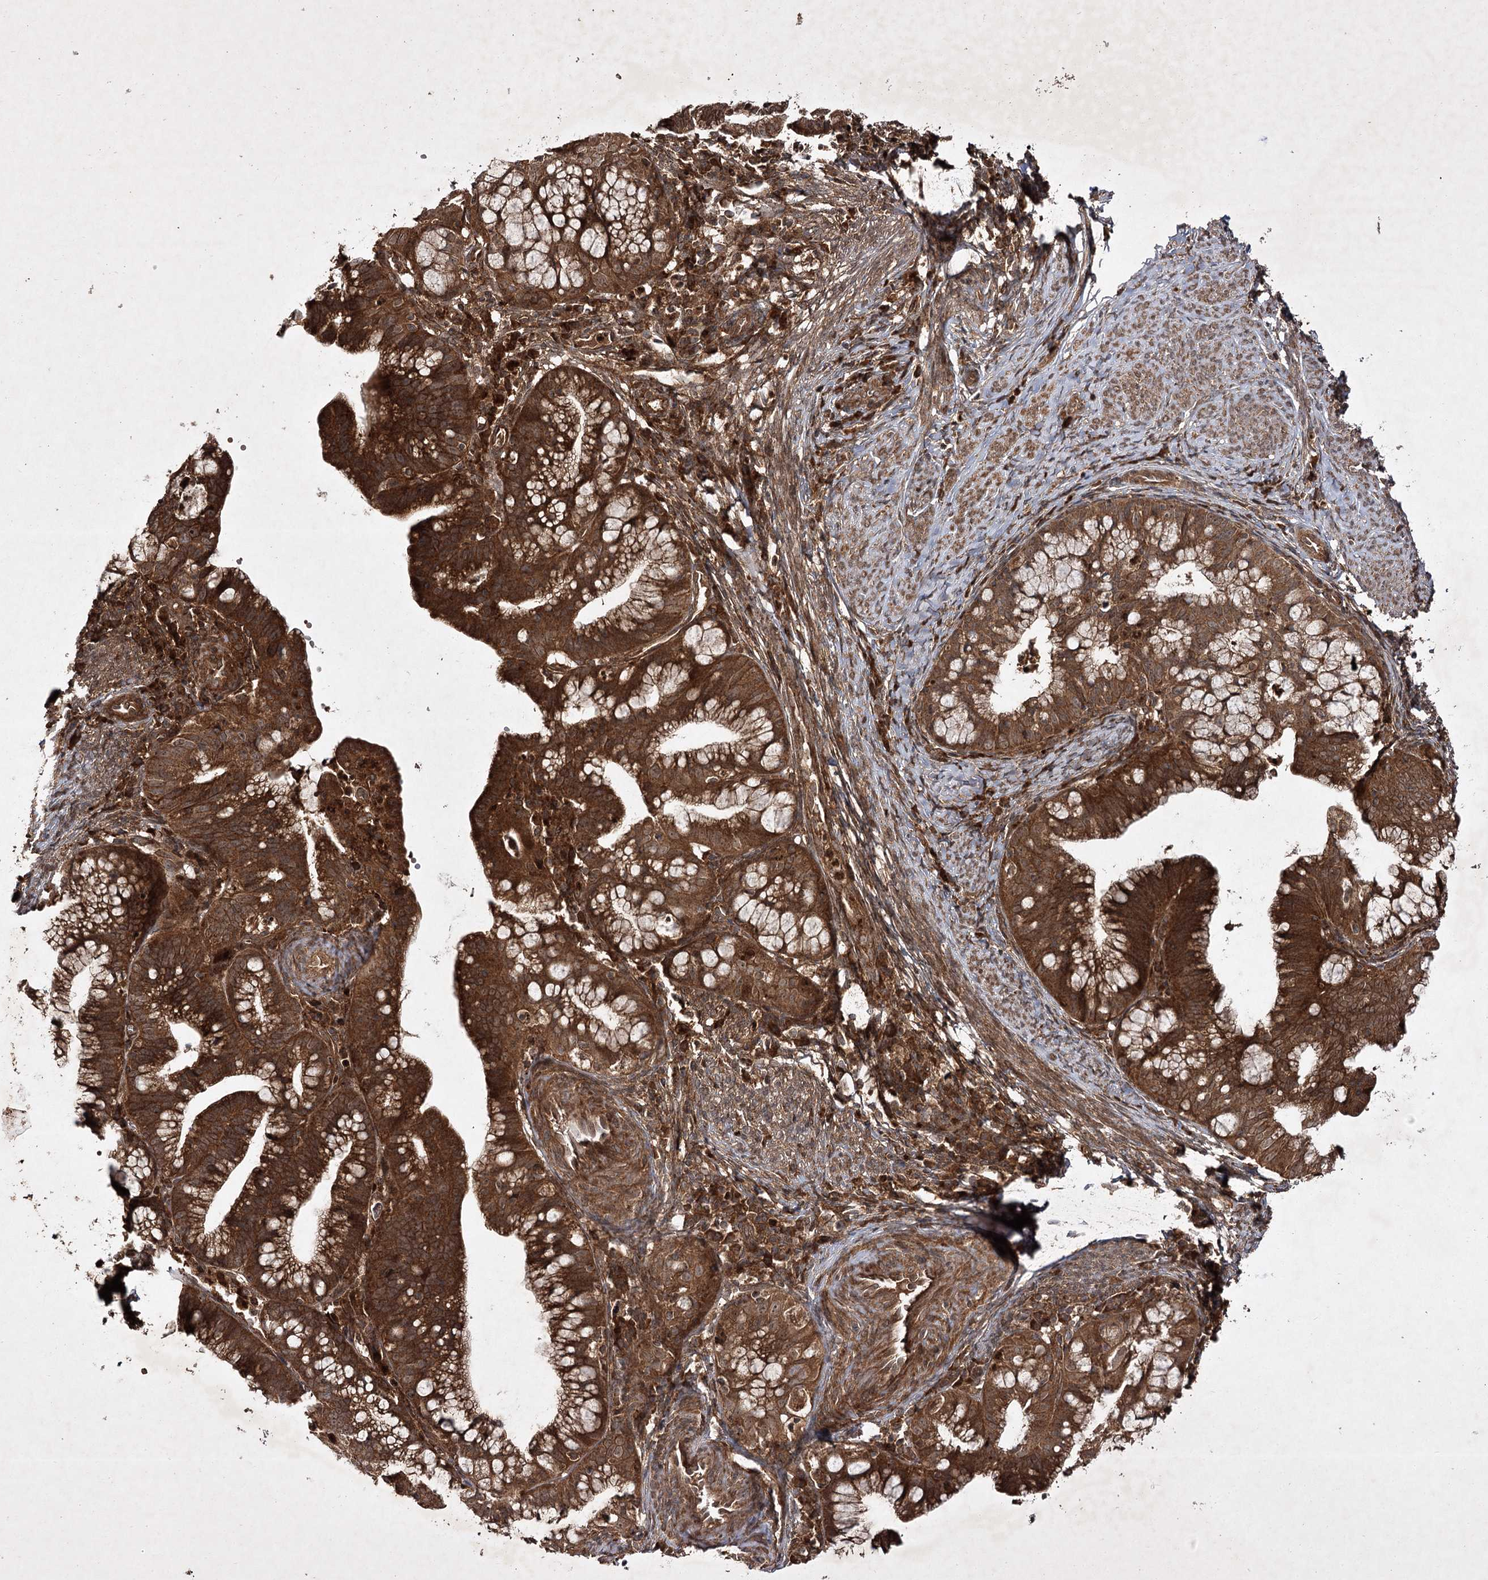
{"staining": {"intensity": "strong", "quantity": ">75%", "location": "cytoplasmic/membranous"}, "tissue": "cervical cancer", "cell_type": "Tumor cells", "image_type": "cancer", "snomed": [{"axis": "morphology", "description": "Adenocarcinoma, NOS"}, {"axis": "topography", "description": "Cervix"}], "caption": "A high amount of strong cytoplasmic/membranous staining is identified in approximately >75% of tumor cells in cervical cancer tissue. The staining is performed using DAB brown chromogen to label protein expression. The nuclei are counter-stained blue using hematoxylin.", "gene": "DNAJC13", "patient": {"sex": "female", "age": 36}}